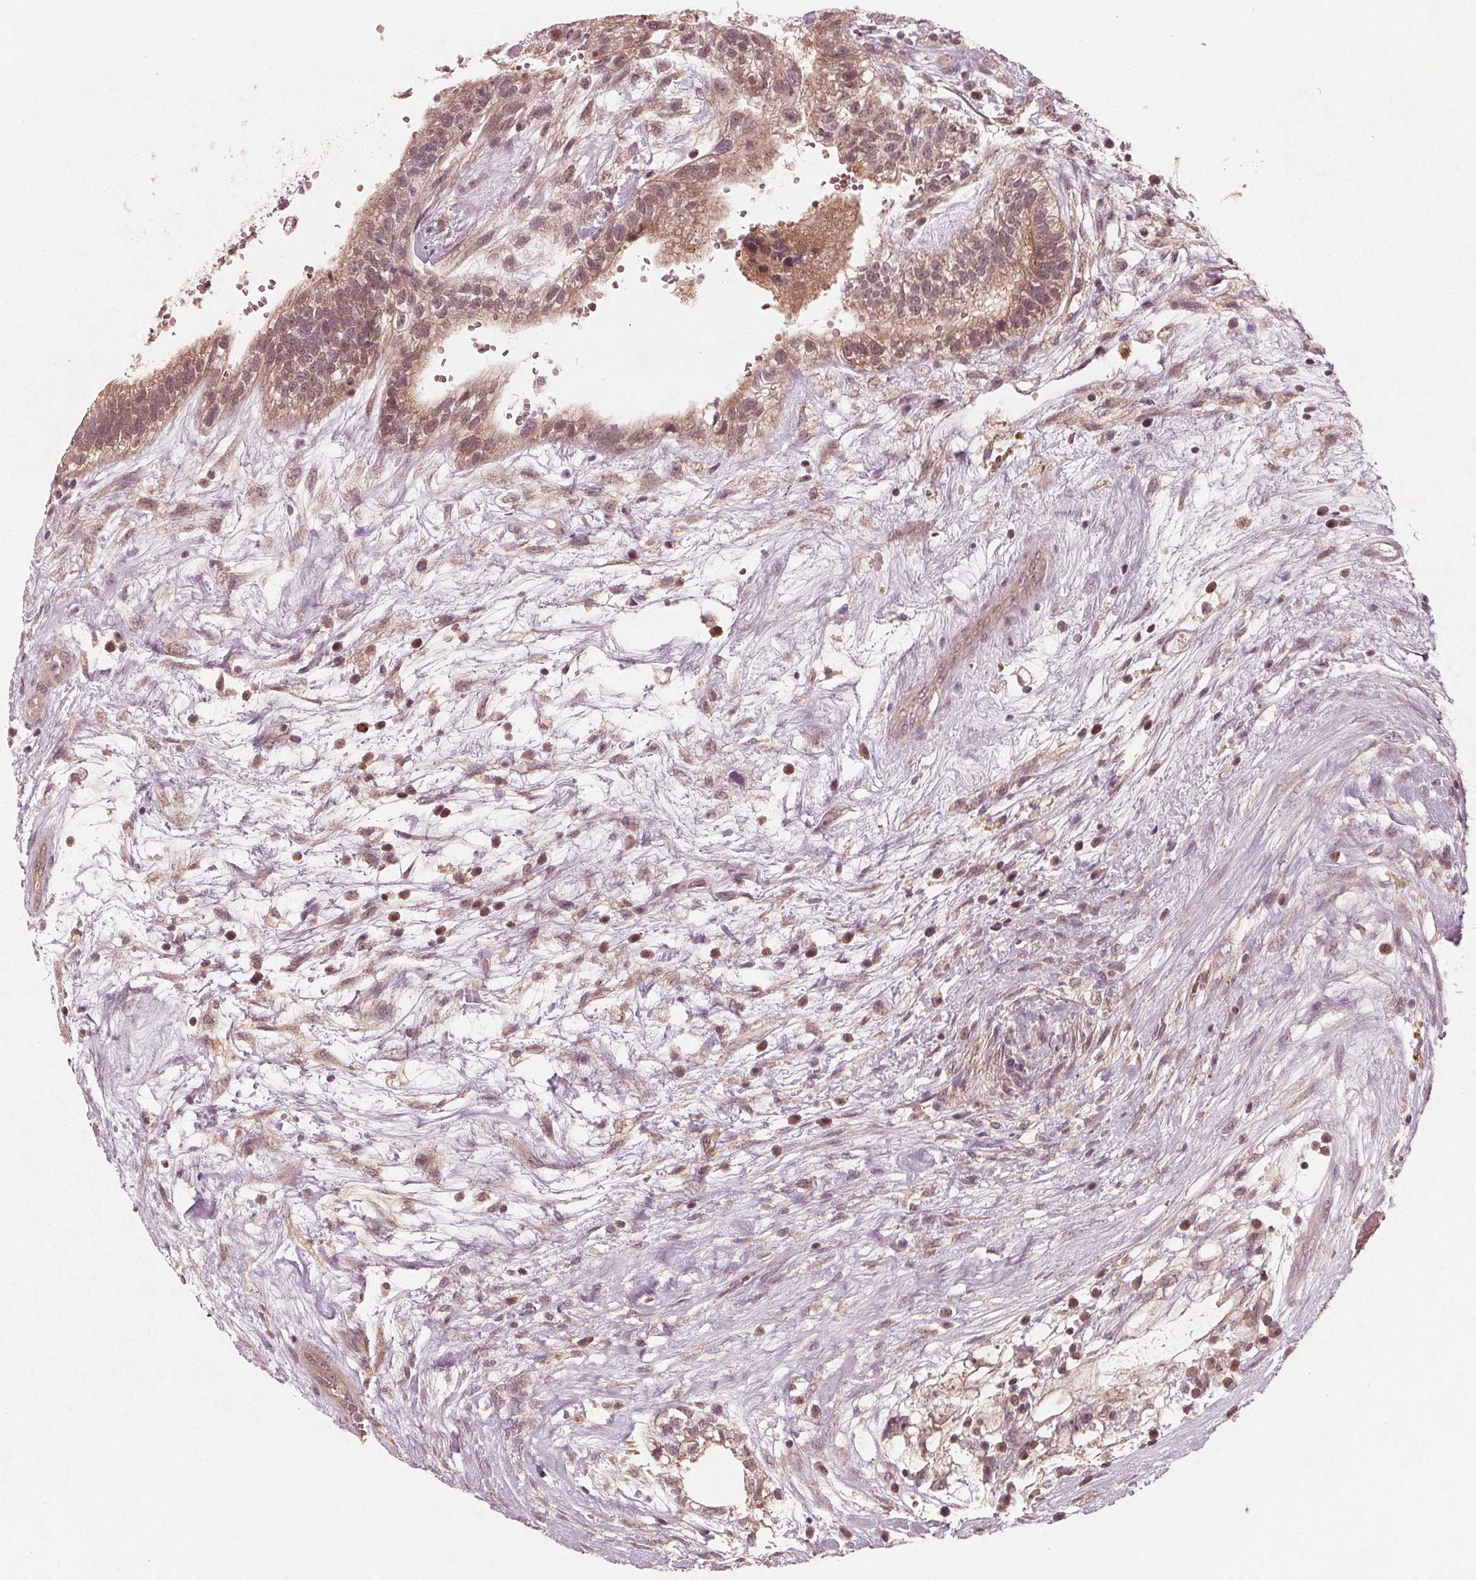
{"staining": {"intensity": "weak", "quantity": ">75%", "location": "cytoplasmic/membranous"}, "tissue": "testis cancer", "cell_type": "Tumor cells", "image_type": "cancer", "snomed": [{"axis": "morphology", "description": "Normal tissue, NOS"}, {"axis": "morphology", "description": "Carcinoma, Embryonal, NOS"}, {"axis": "topography", "description": "Testis"}], "caption": "Testis cancer stained with a brown dye reveals weak cytoplasmic/membranous positive staining in approximately >75% of tumor cells.", "gene": "UBALD1", "patient": {"sex": "male", "age": 32}}